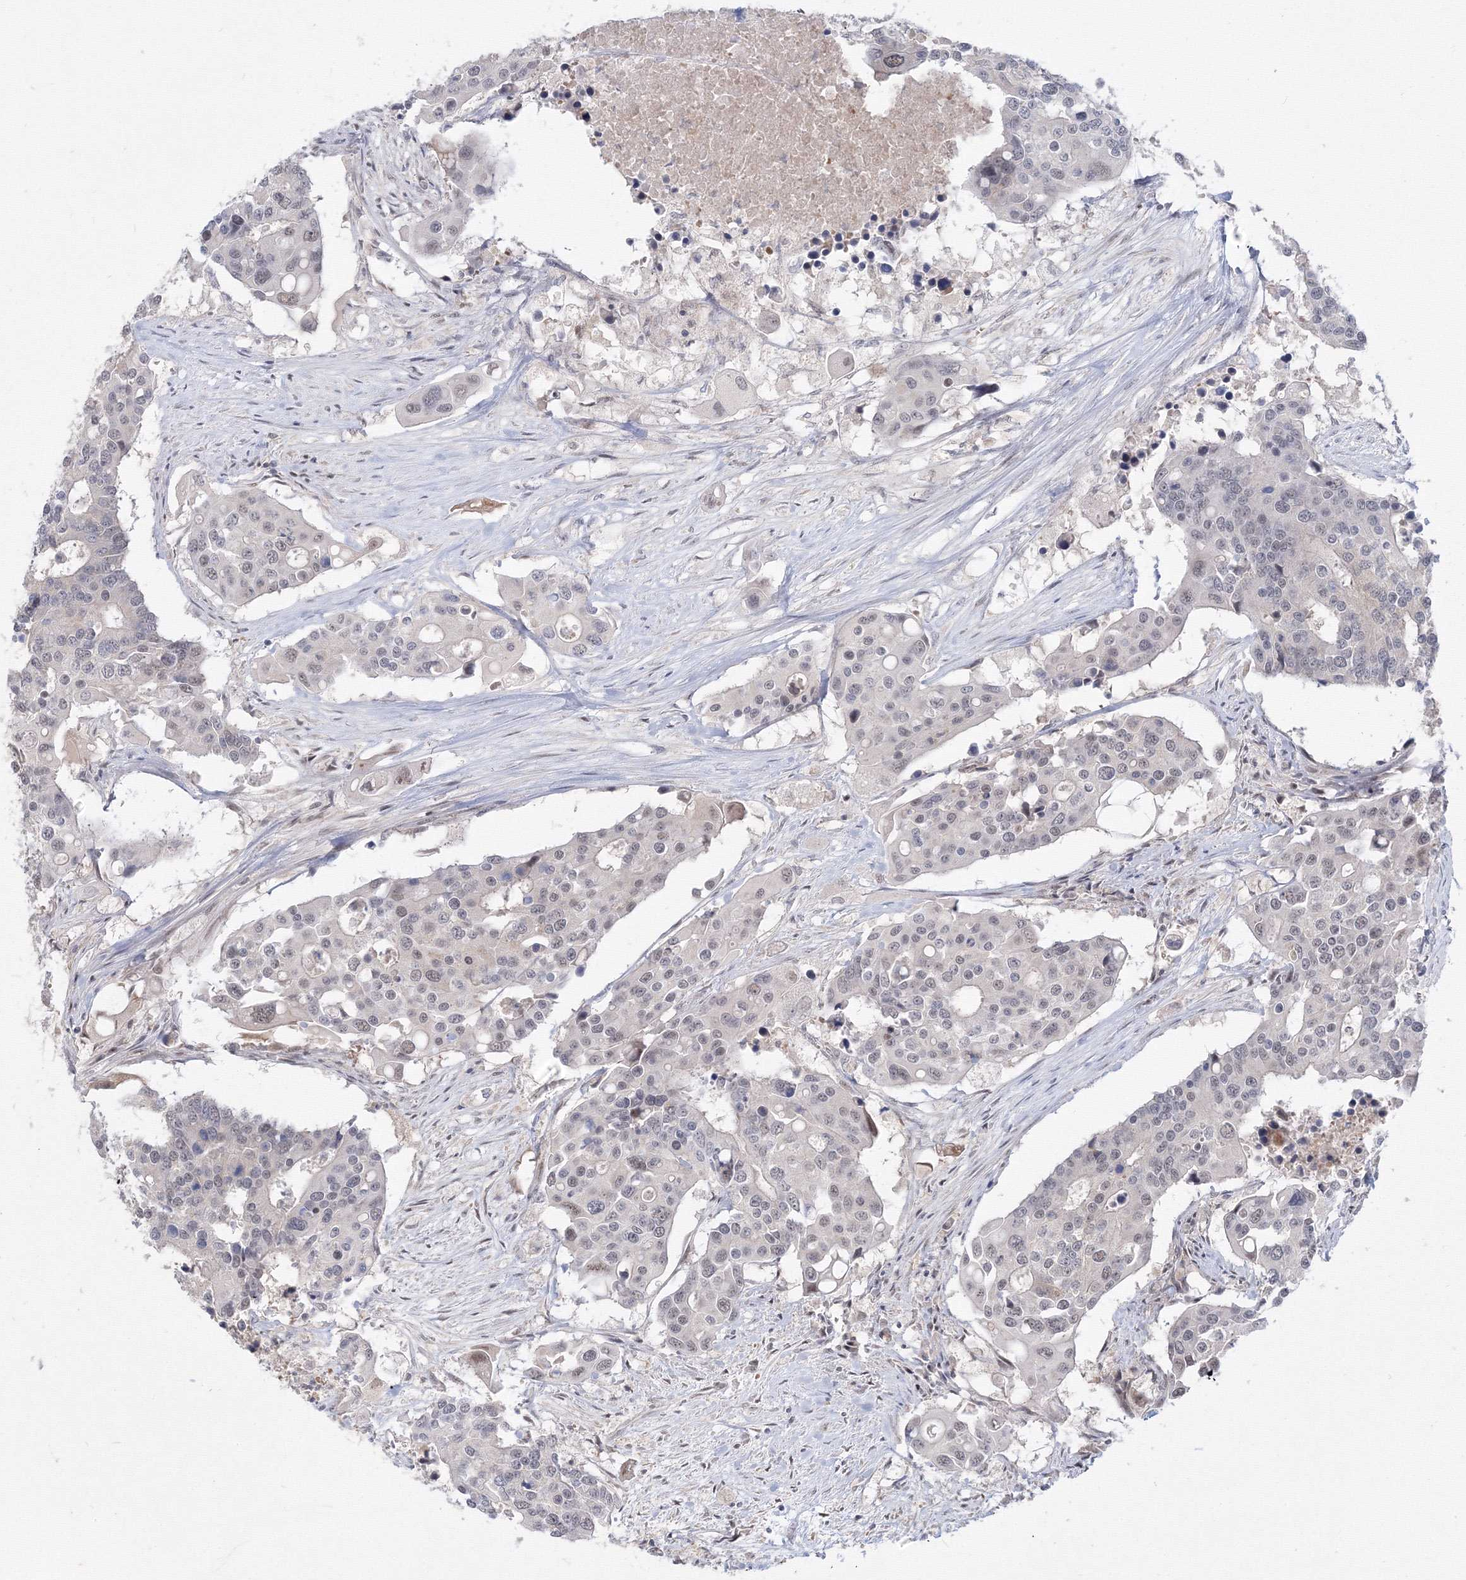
{"staining": {"intensity": "negative", "quantity": "none", "location": "none"}, "tissue": "colorectal cancer", "cell_type": "Tumor cells", "image_type": "cancer", "snomed": [{"axis": "morphology", "description": "Adenocarcinoma, NOS"}, {"axis": "topography", "description": "Colon"}], "caption": "There is no significant expression in tumor cells of colorectal cancer (adenocarcinoma). Brightfield microscopy of immunohistochemistry stained with DAB (brown) and hematoxylin (blue), captured at high magnification.", "gene": "COPS4", "patient": {"sex": "male", "age": 77}}